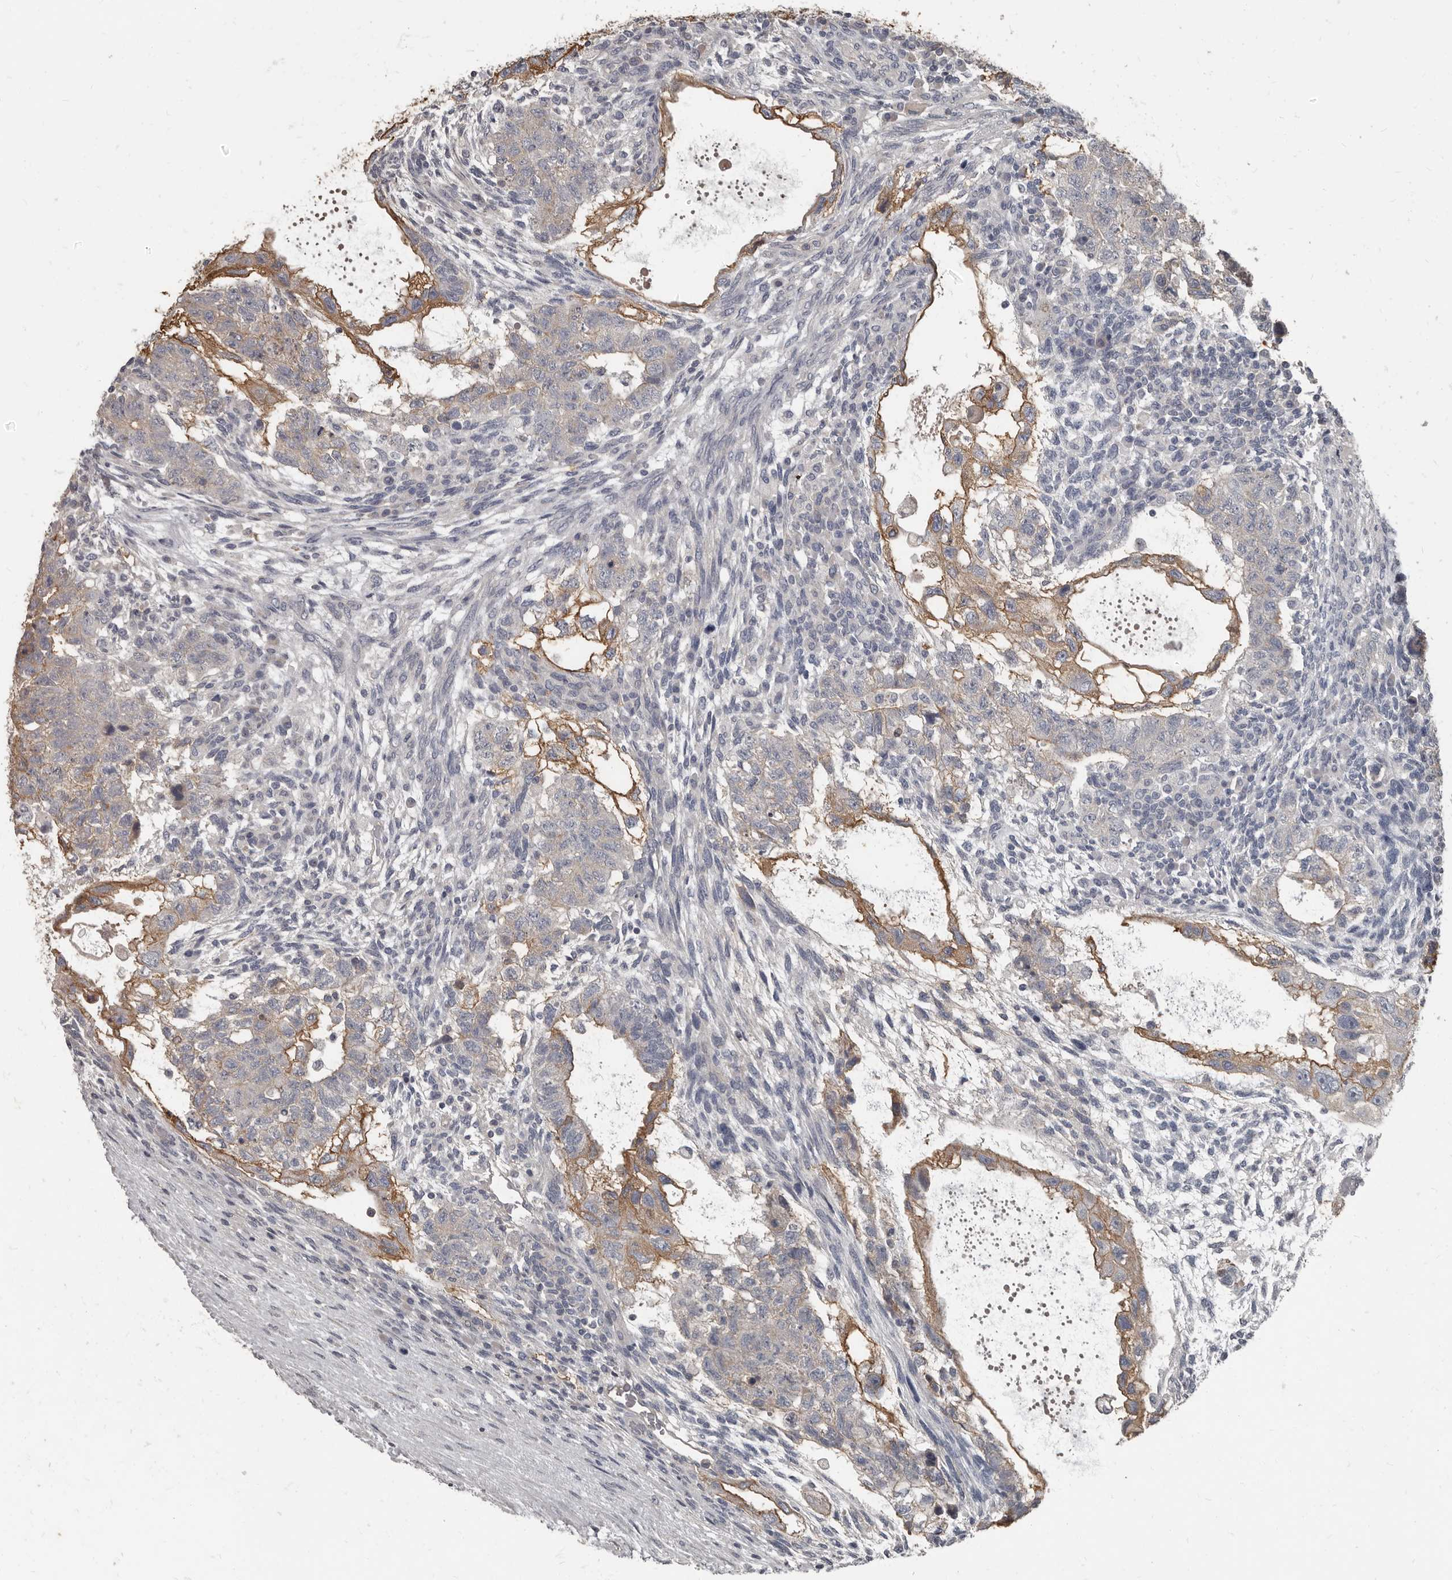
{"staining": {"intensity": "moderate", "quantity": "25%-75%", "location": "cytoplasmic/membranous"}, "tissue": "testis cancer", "cell_type": "Tumor cells", "image_type": "cancer", "snomed": [{"axis": "morphology", "description": "Normal tissue, NOS"}, {"axis": "morphology", "description": "Carcinoma, Embryonal, NOS"}, {"axis": "topography", "description": "Testis"}], "caption": "Immunohistochemical staining of embryonal carcinoma (testis) demonstrates medium levels of moderate cytoplasmic/membranous protein staining in about 25%-75% of tumor cells.", "gene": "CA6", "patient": {"sex": "male", "age": 36}}